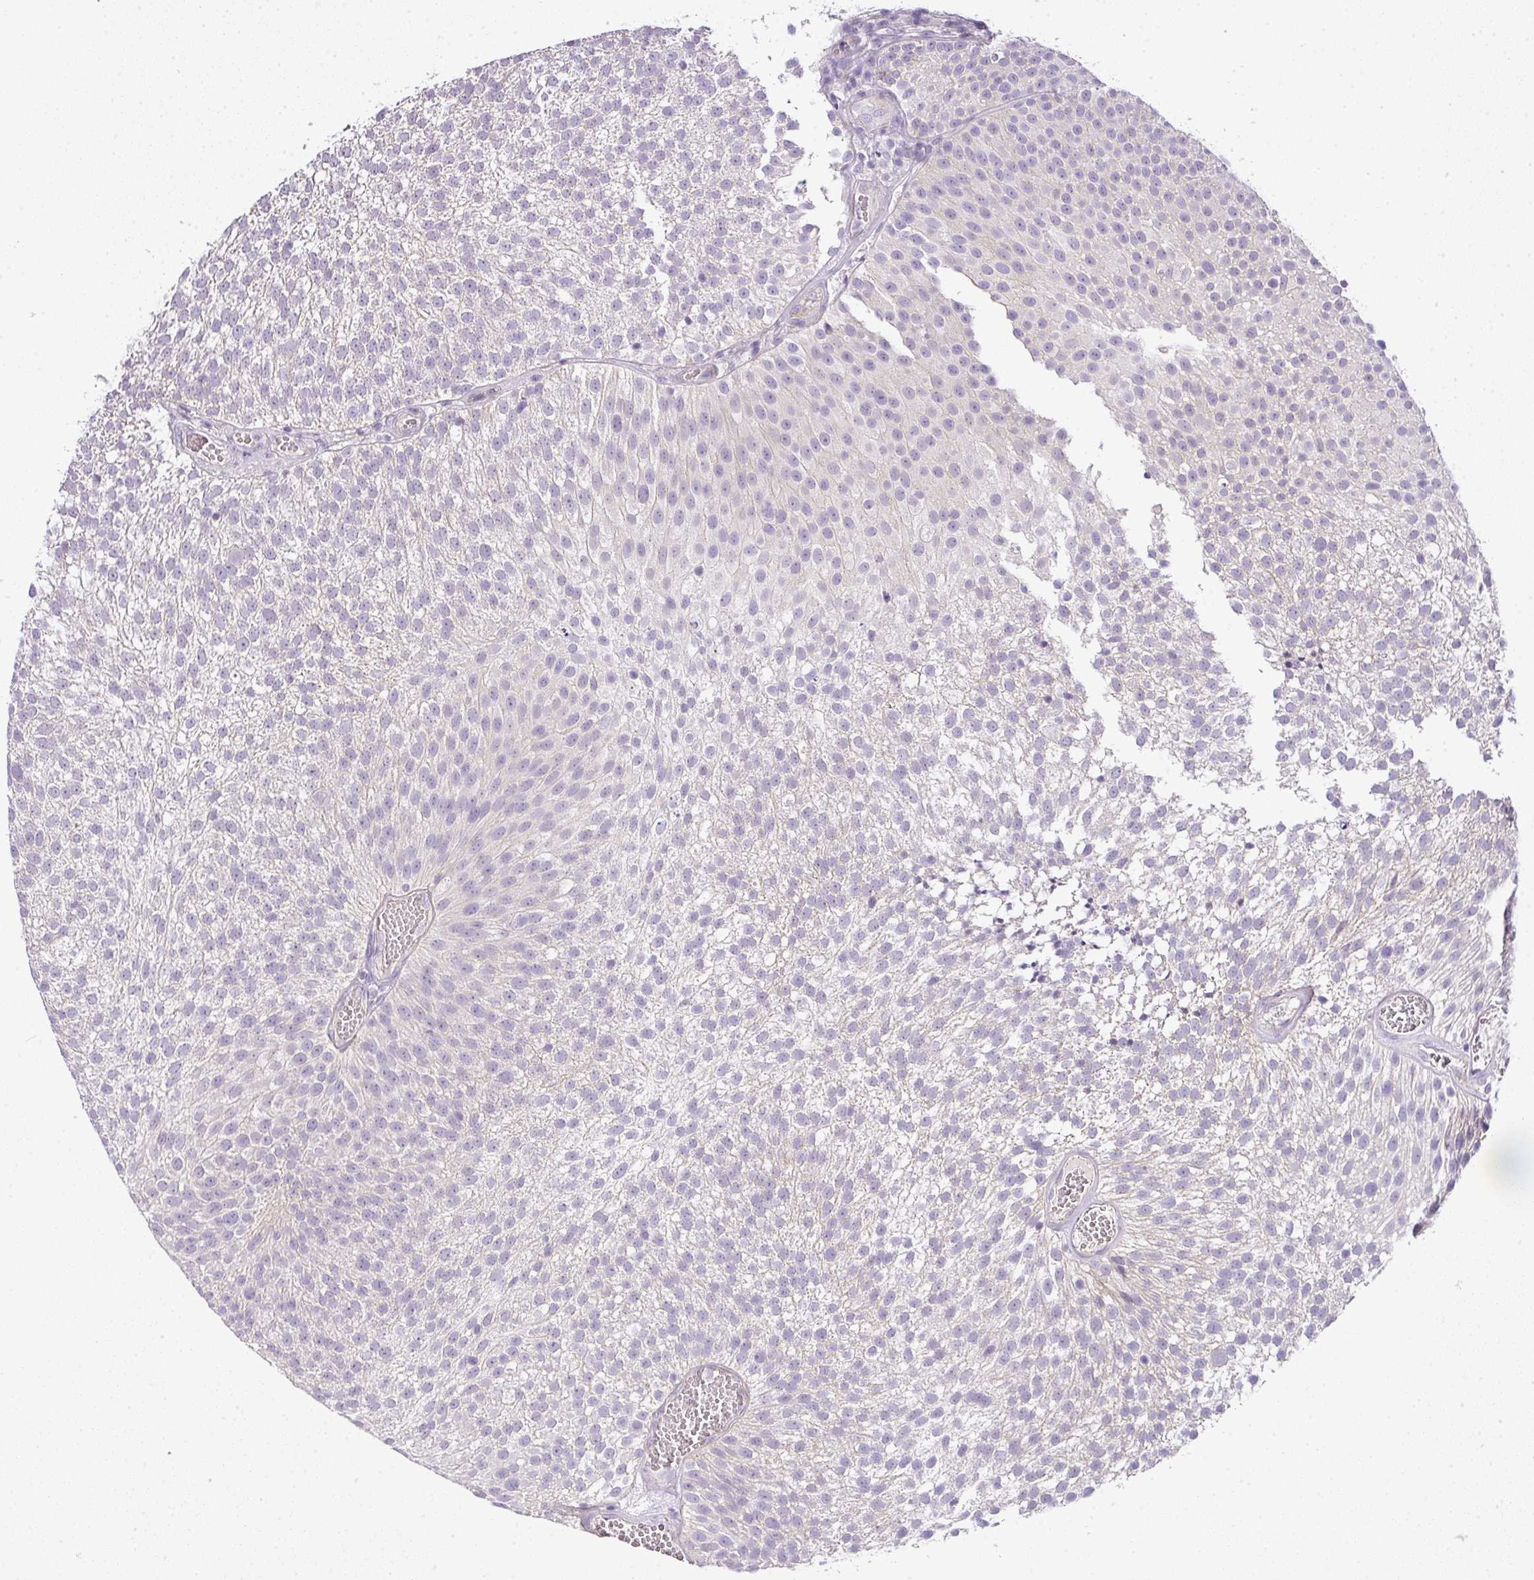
{"staining": {"intensity": "negative", "quantity": "none", "location": "none"}, "tissue": "urothelial cancer", "cell_type": "Tumor cells", "image_type": "cancer", "snomed": [{"axis": "morphology", "description": "Urothelial carcinoma, Low grade"}, {"axis": "topography", "description": "Urinary bladder"}], "caption": "Urothelial cancer was stained to show a protein in brown. There is no significant positivity in tumor cells. (DAB immunohistochemistry with hematoxylin counter stain).", "gene": "RAX2", "patient": {"sex": "female", "age": 79}}